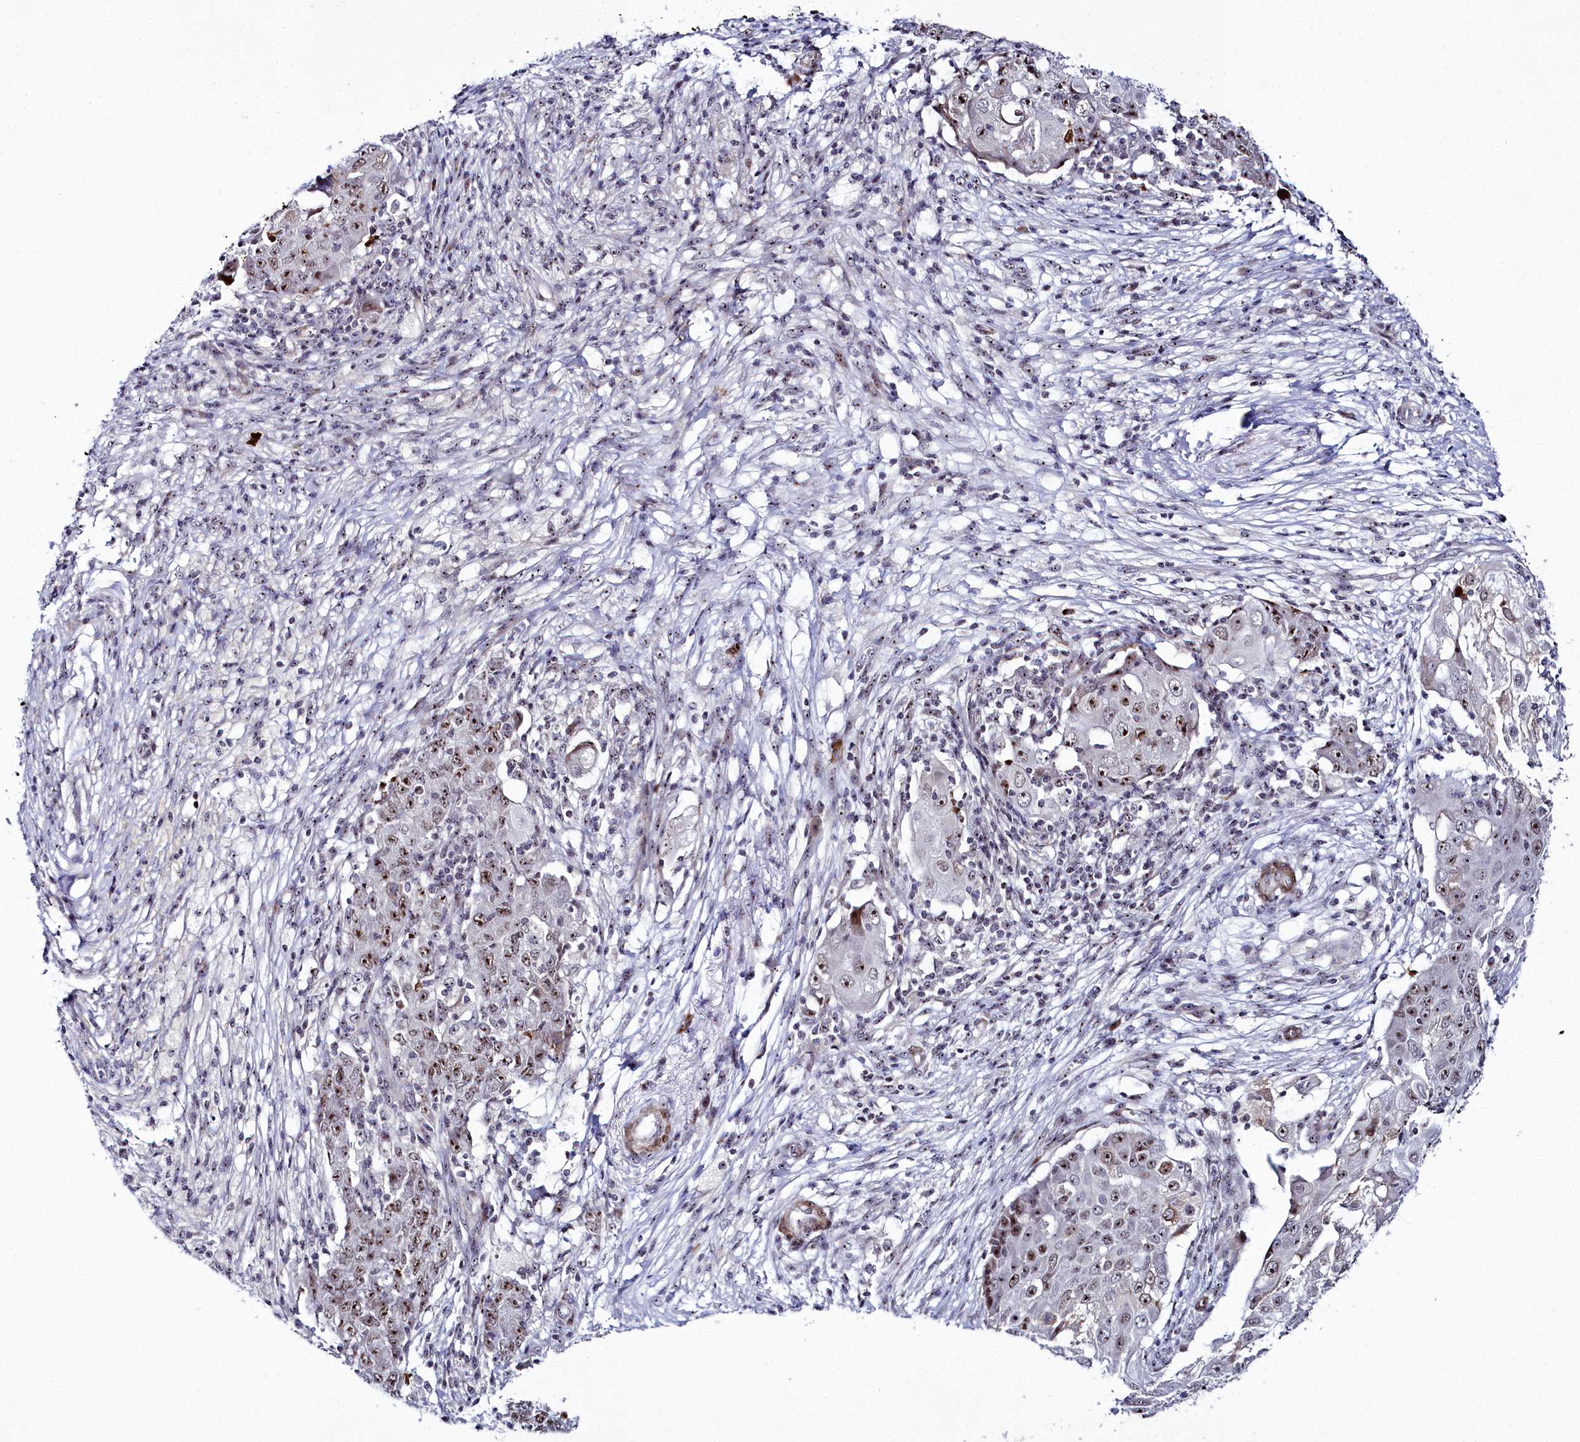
{"staining": {"intensity": "moderate", "quantity": ">75%", "location": "nuclear"}, "tissue": "ovarian cancer", "cell_type": "Tumor cells", "image_type": "cancer", "snomed": [{"axis": "morphology", "description": "Carcinoma, endometroid"}, {"axis": "topography", "description": "Ovary"}], "caption": "Endometroid carcinoma (ovarian) stained with a protein marker displays moderate staining in tumor cells.", "gene": "TCOF1", "patient": {"sex": "female", "age": 42}}